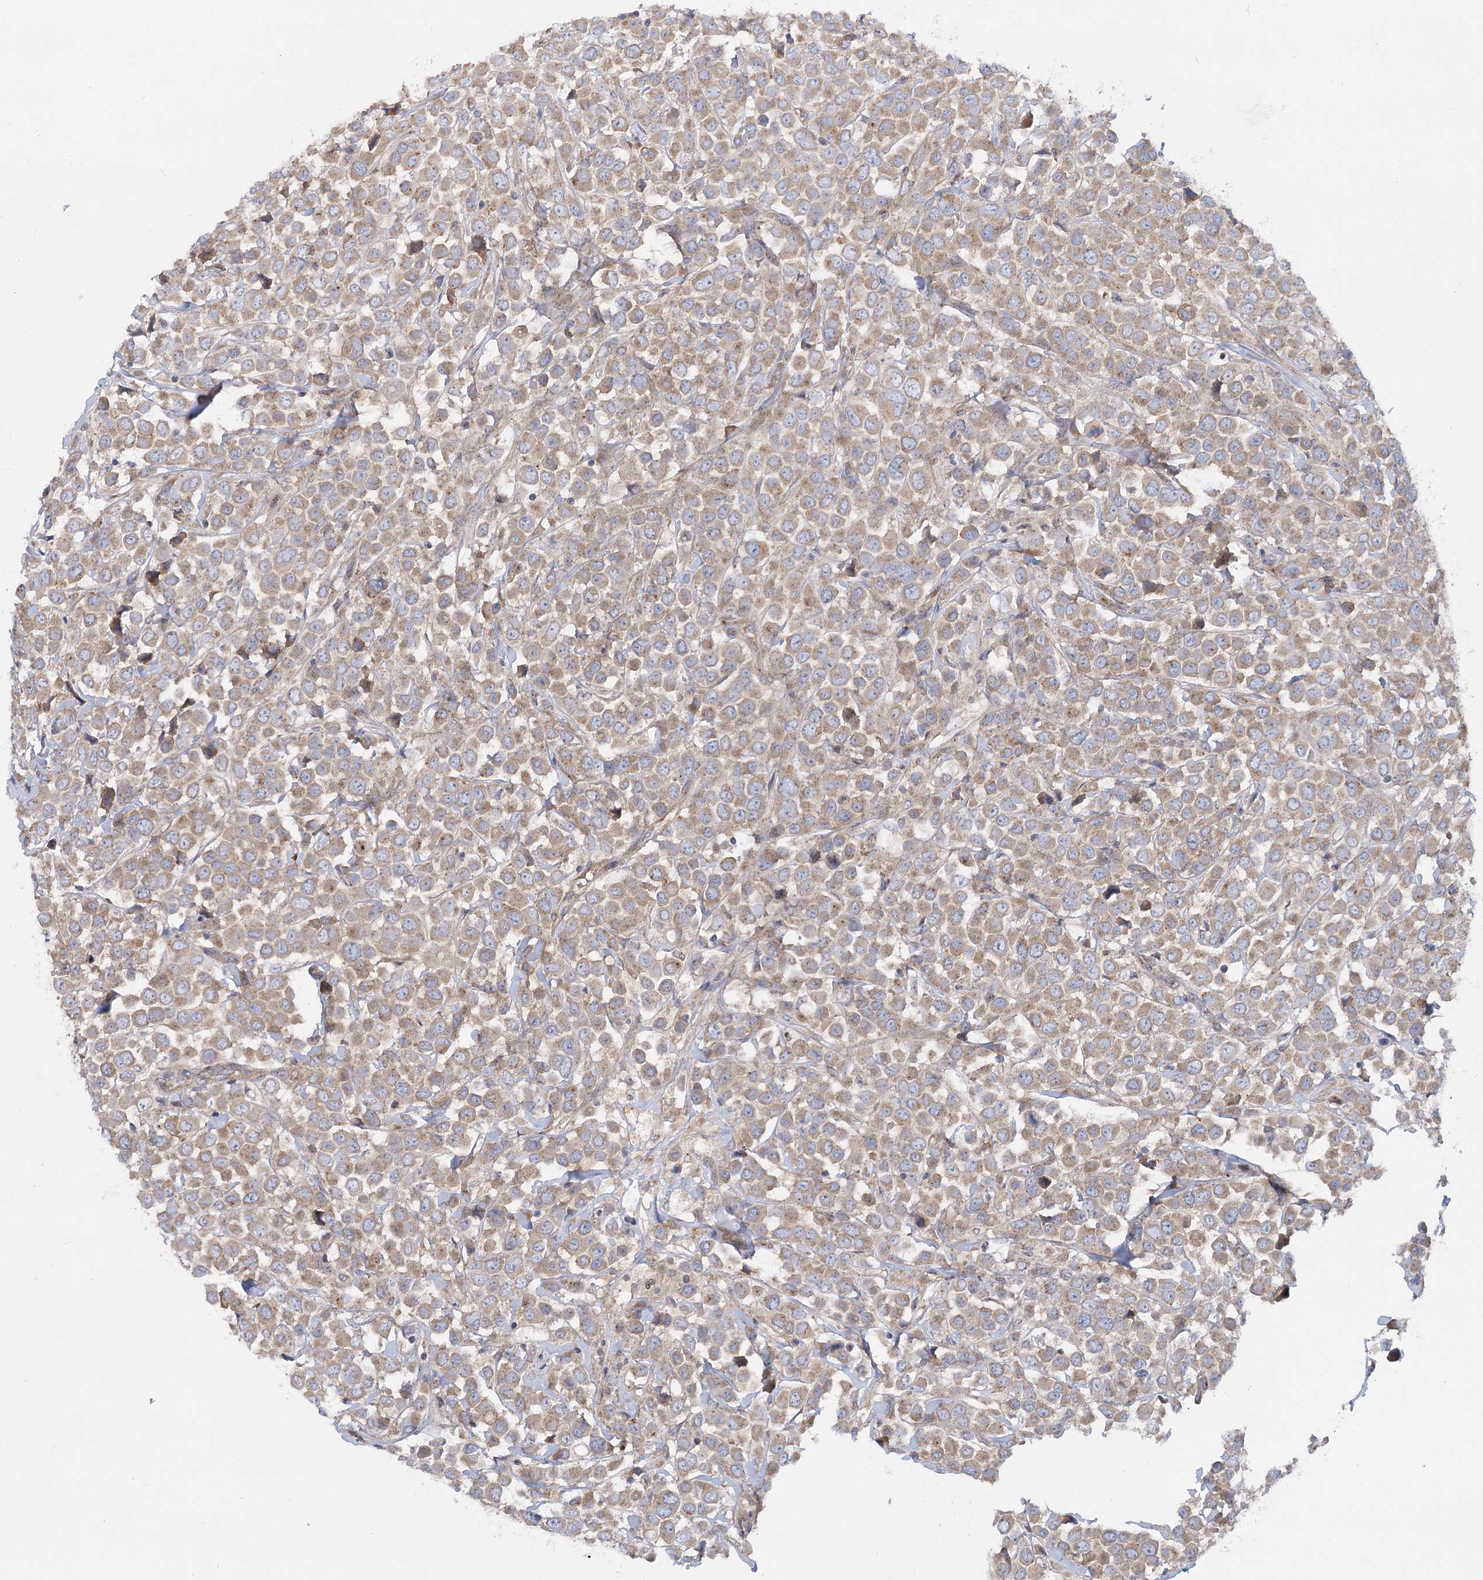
{"staining": {"intensity": "weak", "quantity": ">75%", "location": "cytoplasmic/membranous"}, "tissue": "breast cancer", "cell_type": "Tumor cells", "image_type": "cancer", "snomed": [{"axis": "morphology", "description": "Duct carcinoma"}, {"axis": "topography", "description": "Breast"}], "caption": "The histopathology image displays staining of breast cancer (invasive ductal carcinoma), revealing weak cytoplasmic/membranous protein positivity (brown color) within tumor cells.", "gene": "SCN11A", "patient": {"sex": "female", "age": 61}}